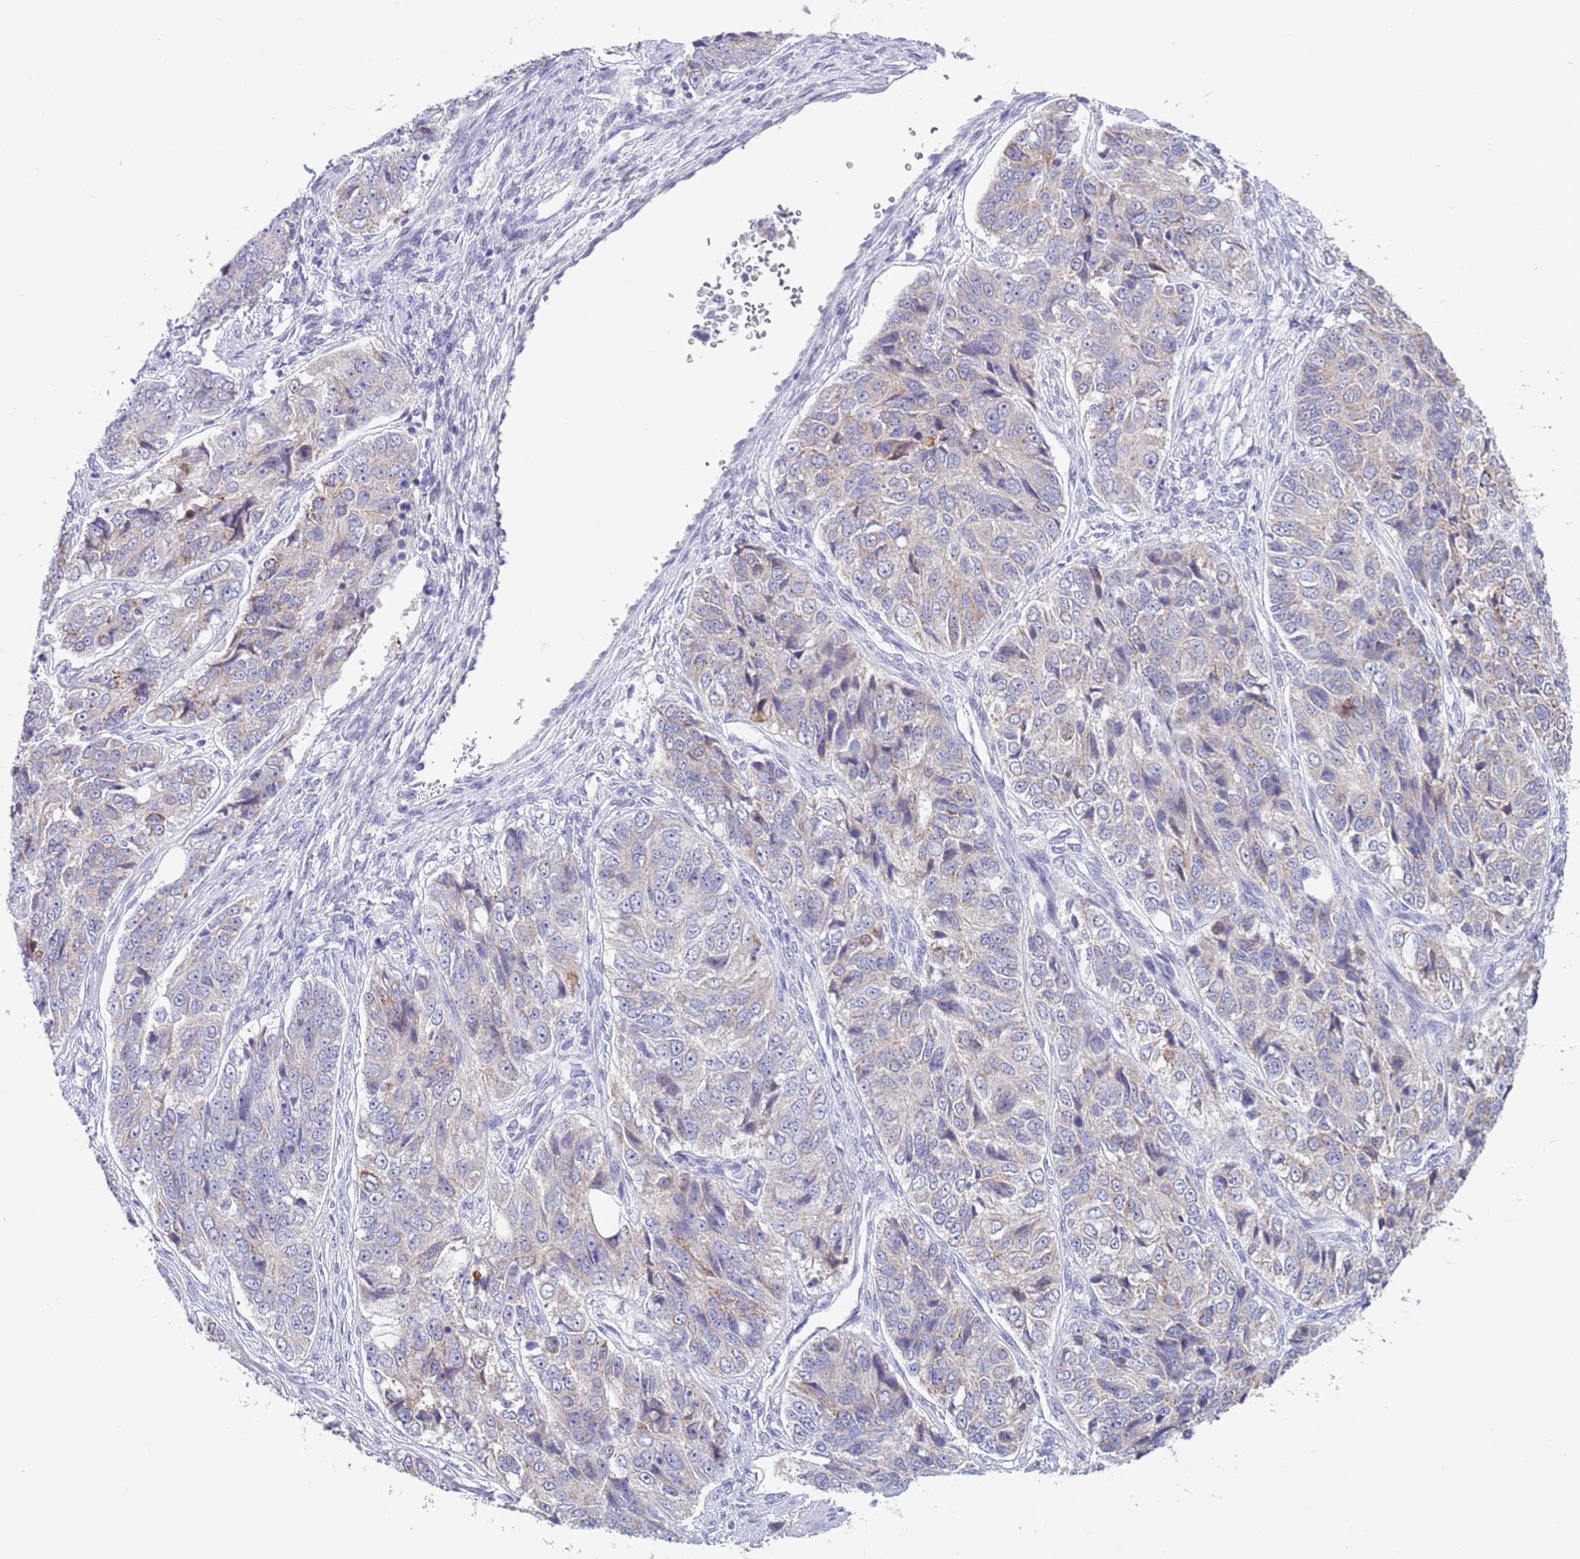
{"staining": {"intensity": "weak", "quantity": "<25%", "location": "cytoplasmic/membranous"}, "tissue": "ovarian cancer", "cell_type": "Tumor cells", "image_type": "cancer", "snomed": [{"axis": "morphology", "description": "Carcinoma, endometroid"}, {"axis": "topography", "description": "Ovary"}], "caption": "An image of human ovarian endometroid carcinoma is negative for staining in tumor cells.", "gene": "SPIRE2", "patient": {"sex": "female", "age": 51}}